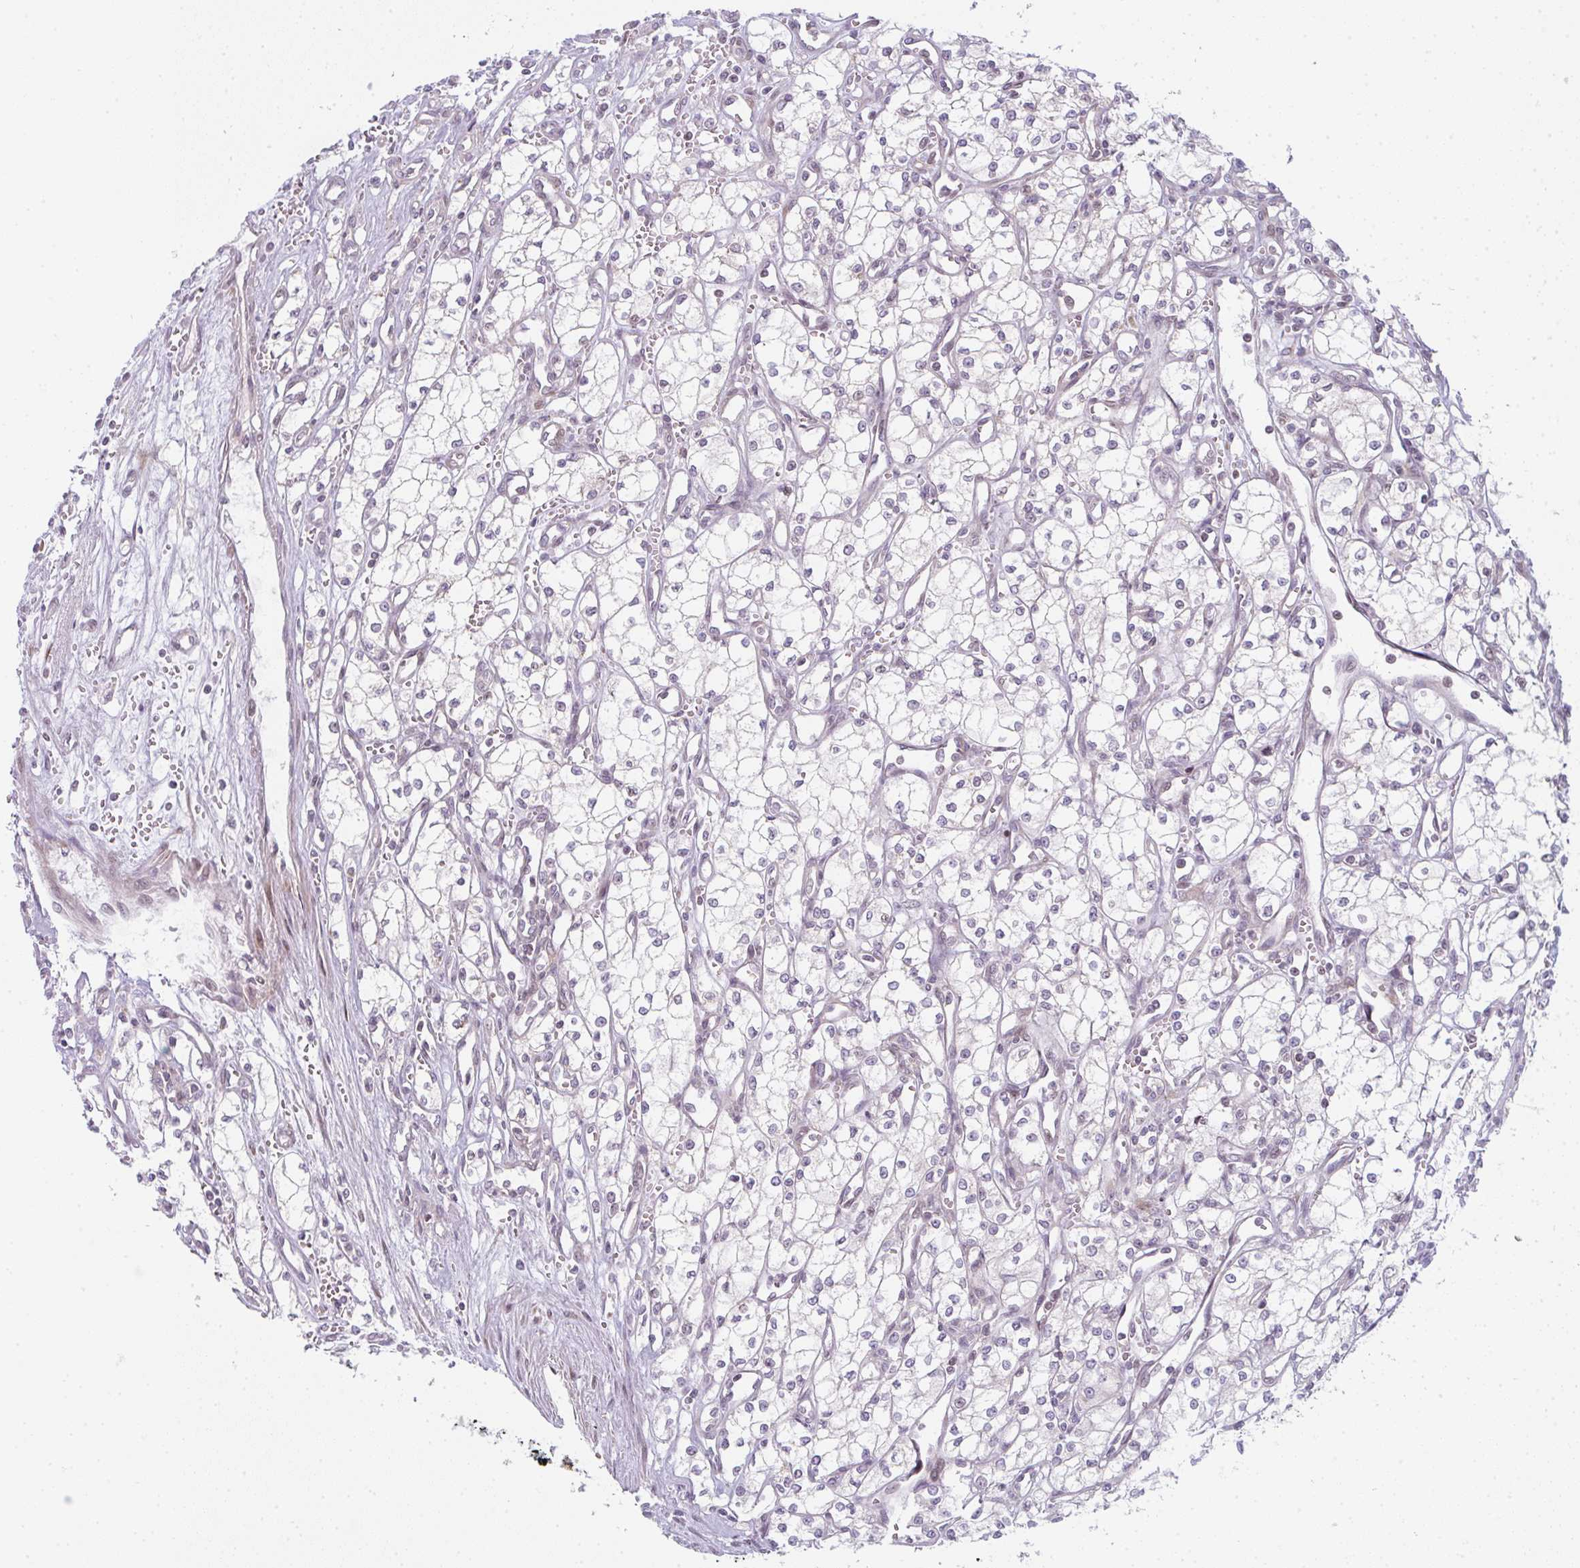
{"staining": {"intensity": "negative", "quantity": "none", "location": "none"}, "tissue": "renal cancer", "cell_type": "Tumor cells", "image_type": "cancer", "snomed": [{"axis": "morphology", "description": "Adenocarcinoma, NOS"}, {"axis": "topography", "description": "Kidney"}], "caption": "Histopathology image shows no significant protein expression in tumor cells of adenocarcinoma (renal).", "gene": "TMEM237", "patient": {"sex": "male", "age": 59}}